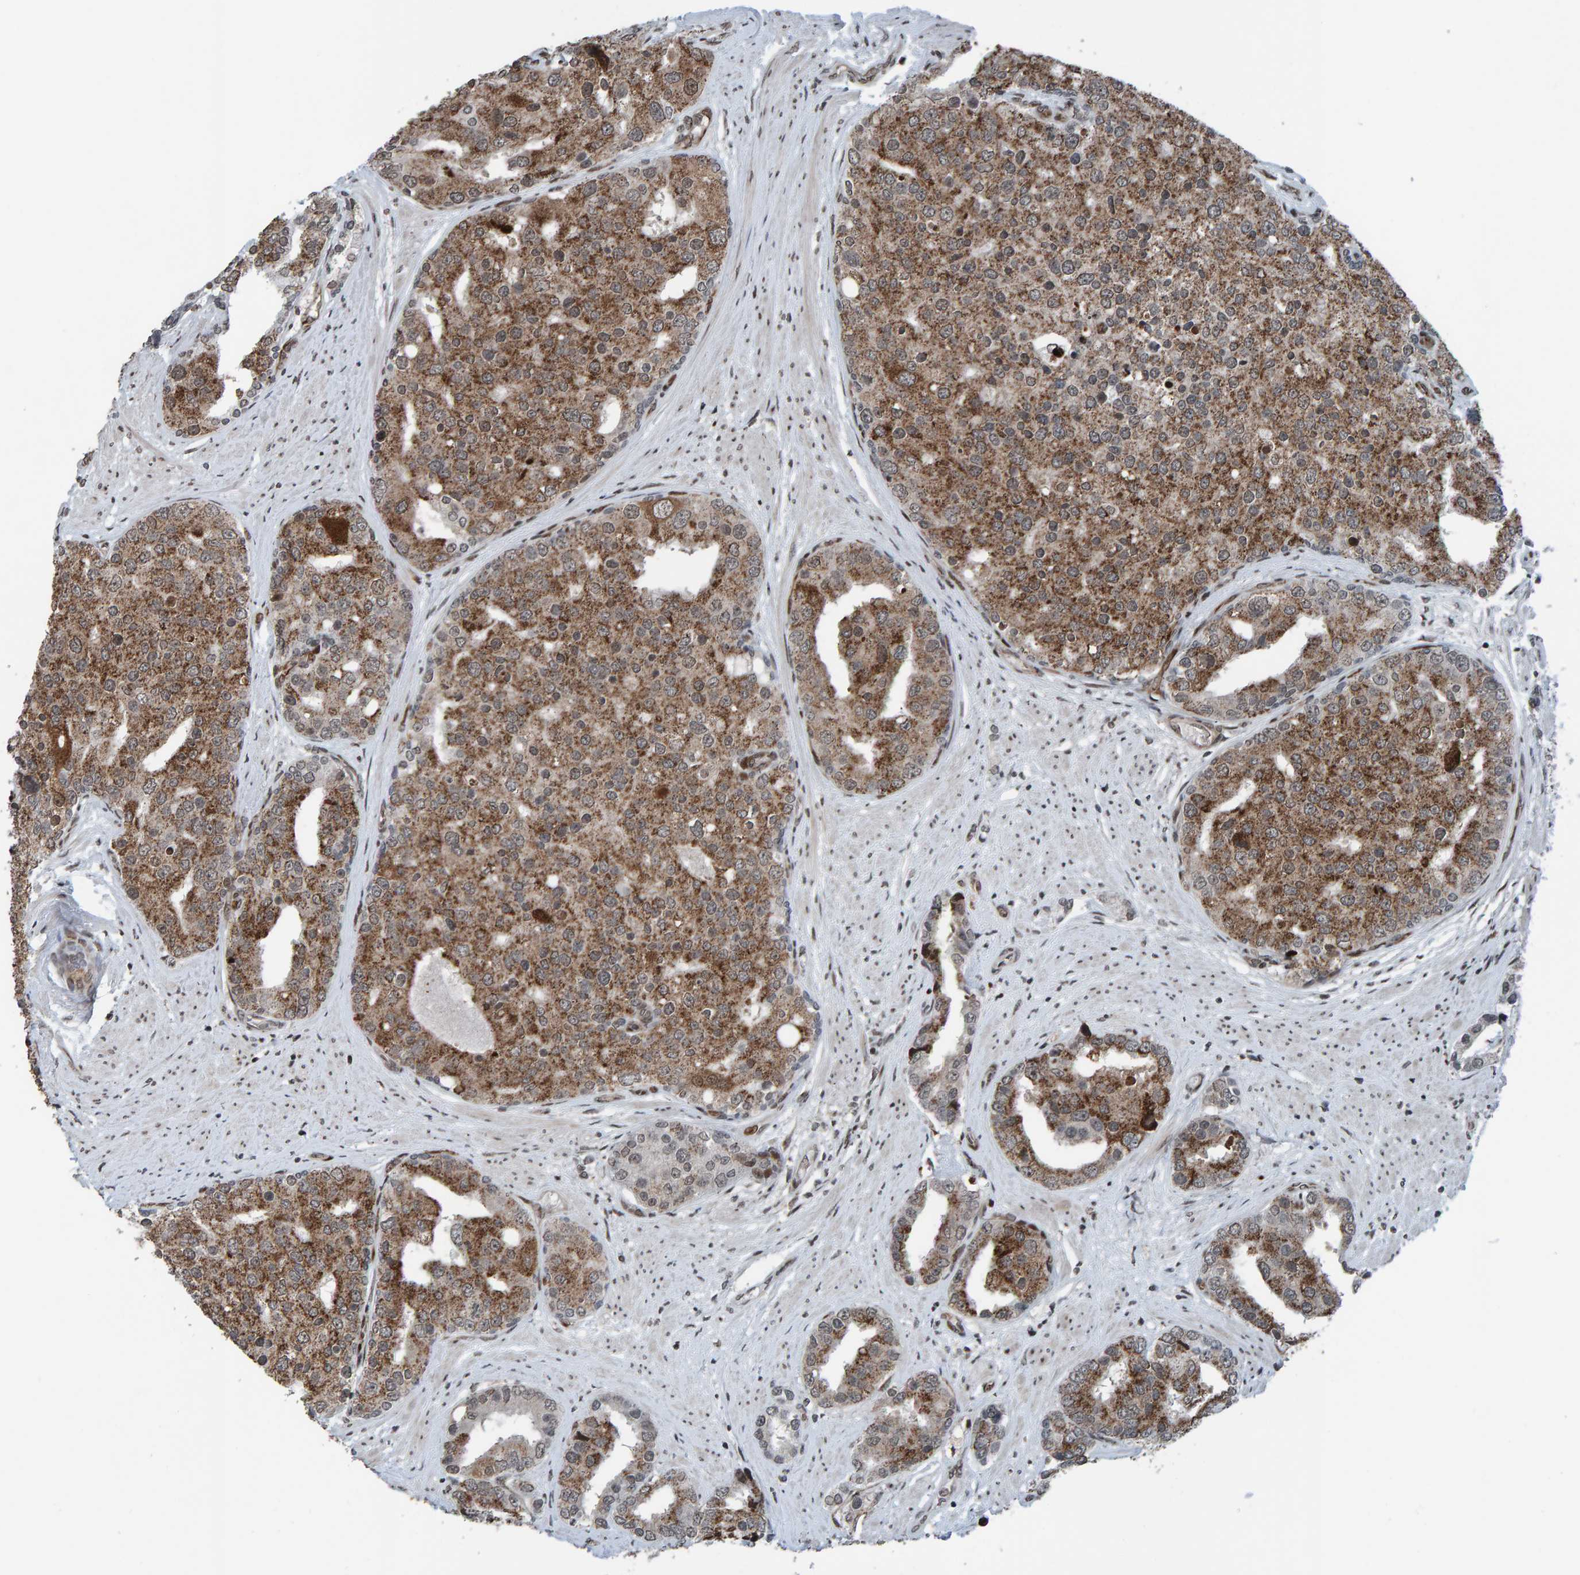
{"staining": {"intensity": "moderate", "quantity": ">75%", "location": "cytoplasmic/membranous"}, "tissue": "prostate cancer", "cell_type": "Tumor cells", "image_type": "cancer", "snomed": [{"axis": "morphology", "description": "Adenocarcinoma, High grade"}, {"axis": "topography", "description": "Prostate"}], "caption": "This photomicrograph demonstrates immunohistochemistry (IHC) staining of prostate high-grade adenocarcinoma, with medium moderate cytoplasmic/membranous expression in approximately >75% of tumor cells.", "gene": "ZNF366", "patient": {"sex": "male", "age": 50}}